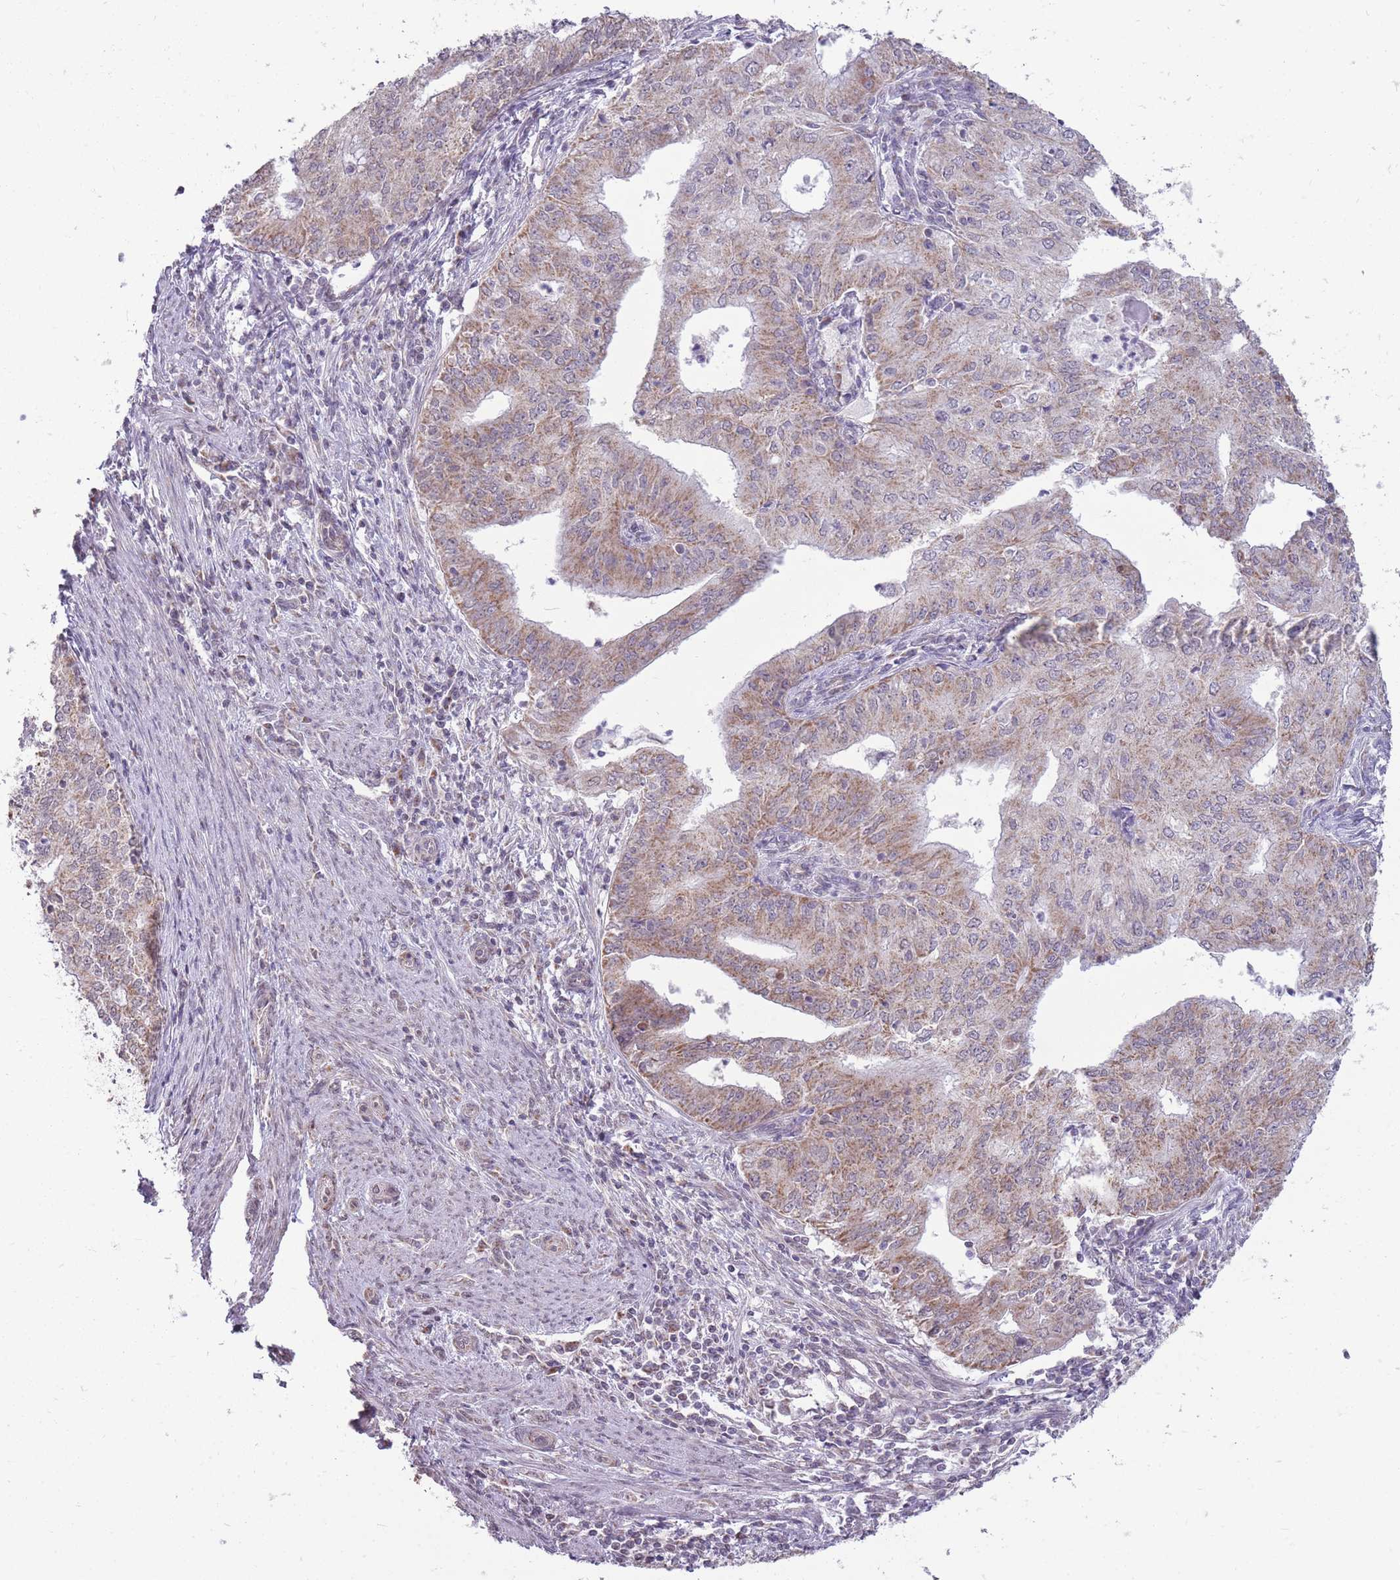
{"staining": {"intensity": "weak", "quantity": "25%-75%", "location": "cytoplasmic/membranous"}, "tissue": "endometrial cancer", "cell_type": "Tumor cells", "image_type": "cancer", "snomed": [{"axis": "morphology", "description": "Adenocarcinoma, NOS"}, {"axis": "topography", "description": "Endometrium"}], "caption": "The micrograph displays a brown stain indicating the presence of a protein in the cytoplasmic/membranous of tumor cells in endometrial cancer (adenocarcinoma).", "gene": "NELL1", "patient": {"sex": "female", "age": 50}}